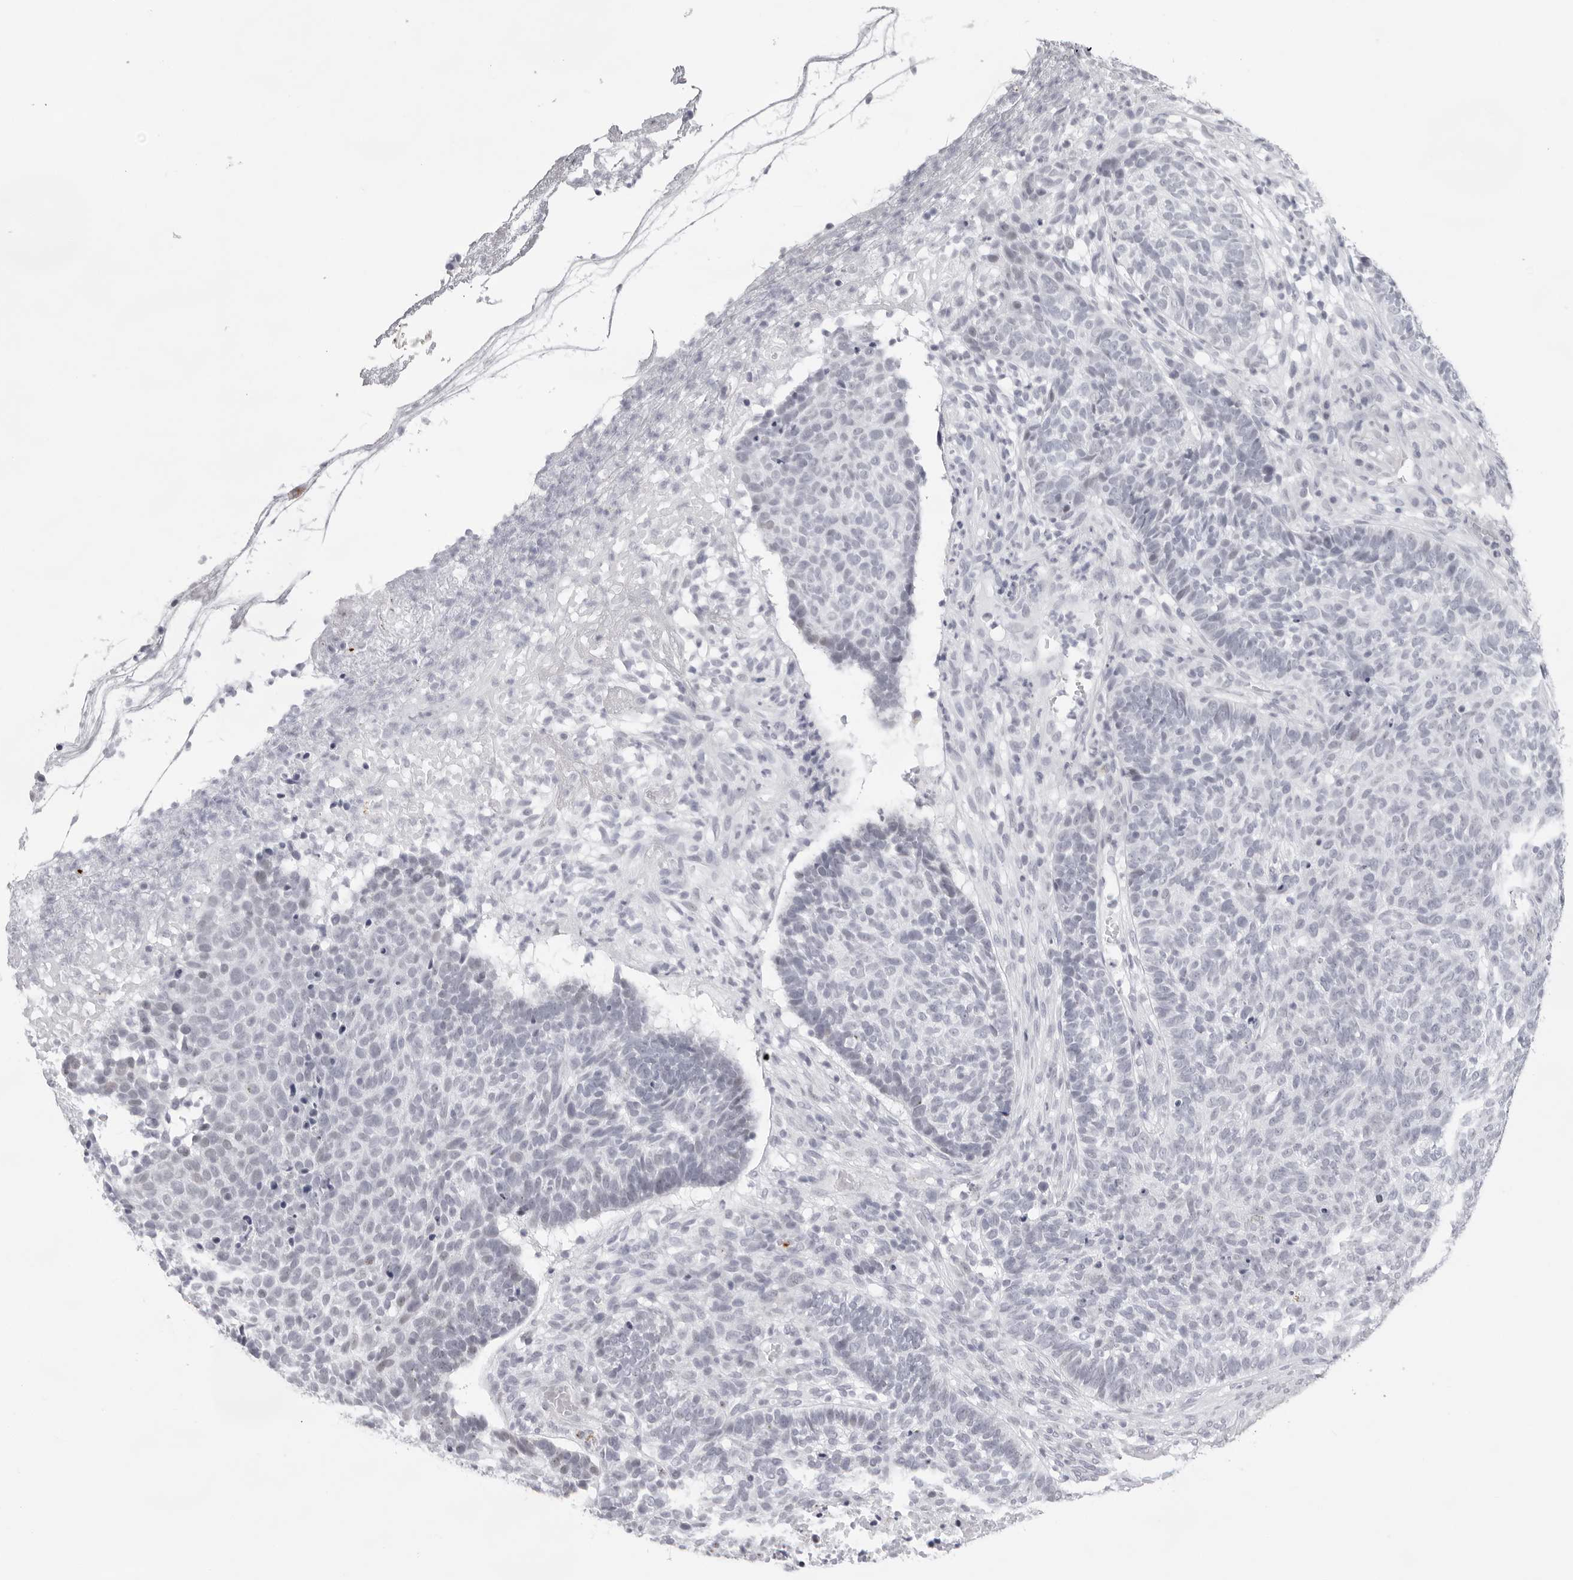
{"staining": {"intensity": "negative", "quantity": "none", "location": "none"}, "tissue": "skin cancer", "cell_type": "Tumor cells", "image_type": "cancer", "snomed": [{"axis": "morphology", "description": "Basal cell carcinoma"}, {"axis": "topography", "description": "Skin"}], "caption": "An immunohistochemistry (IHC) image of skin cancer is shown. There is no staining in tumor cells of skin cancer.", "gene": "KLK12", "patient": {"sex": "male", "age": 85}}